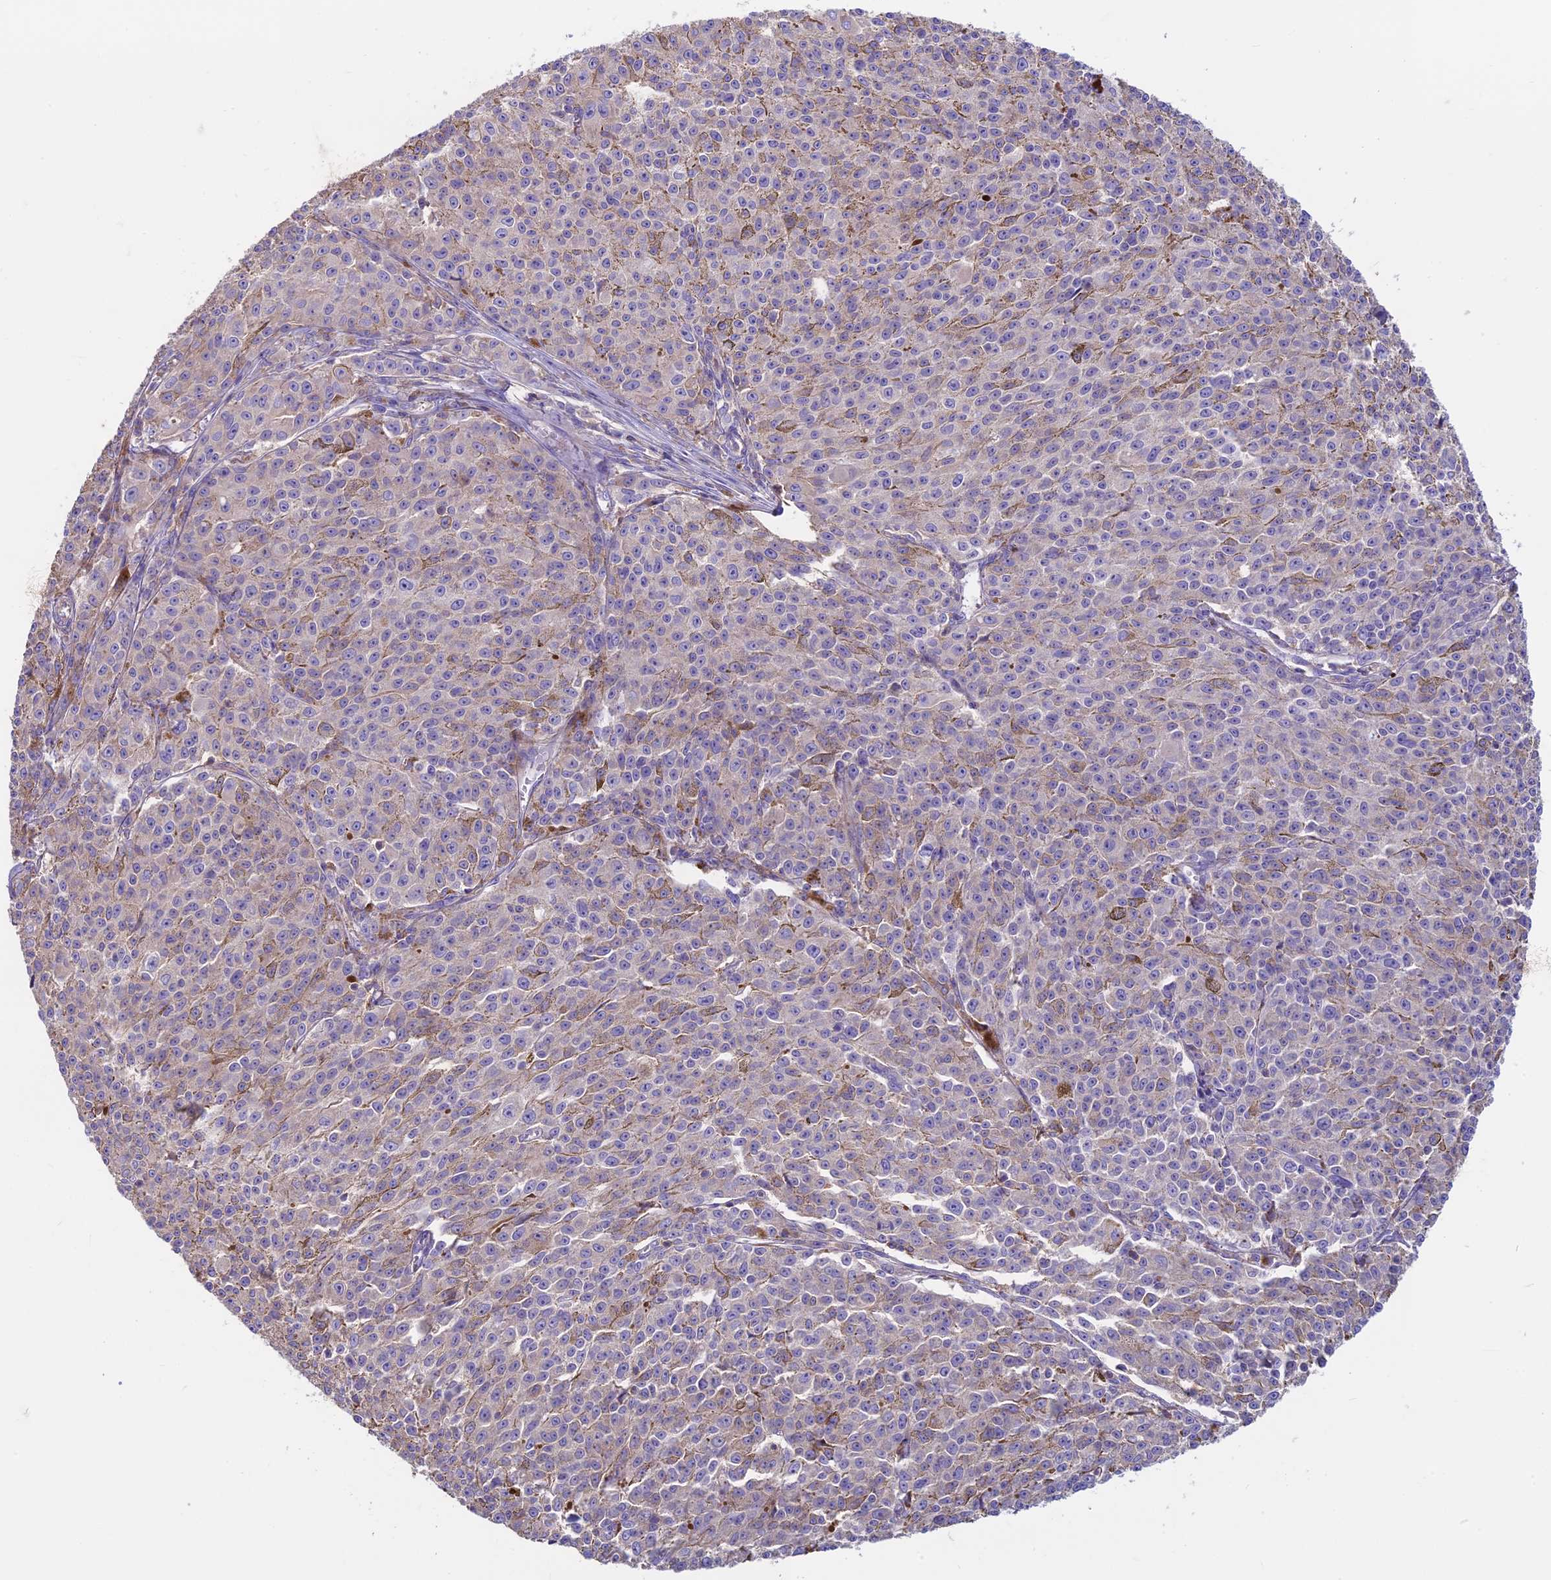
{"staining": {"intensity": "weak", "quantity": "25%-75%", "location": "cytoplasmic/membranous"}, "tissue": "melanoma", "cell_type": "Tumor cells", "image_type": "cancer", "snomed": [{"axis": "morphology", "description": "Malignant melanoma, NOS"}, {"axis": "topography", "description": "Skin"}], "caption": "Melanoma stained for a protein exhibits weak cytoplasmic/membranous positivity in tumor cells.", "gene": "CDAN1", "patient": {"sex": "female", "age": 52}}